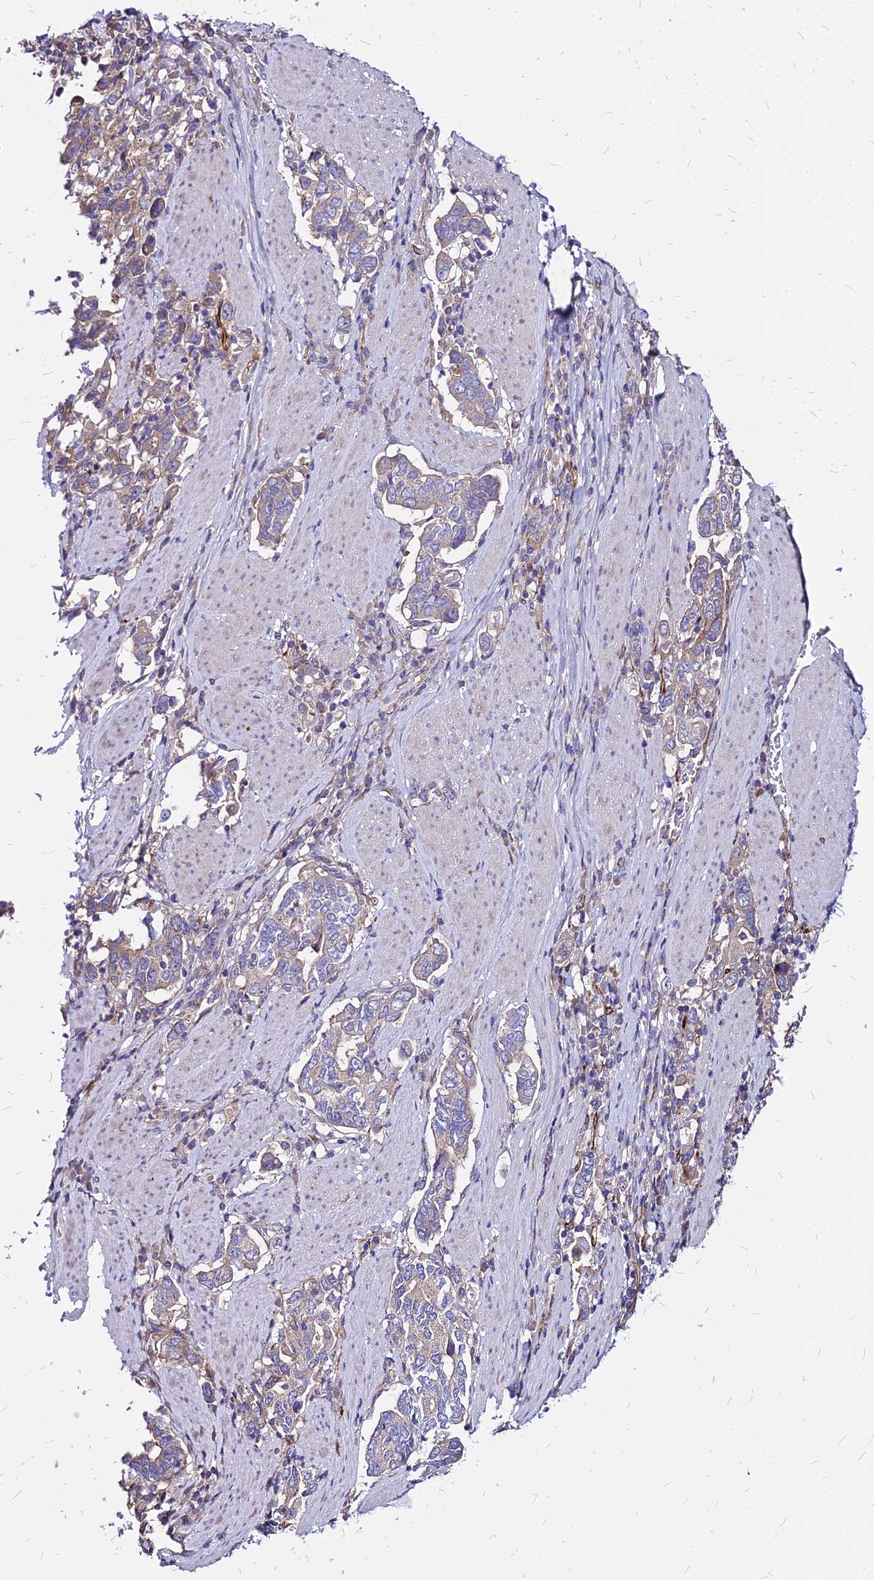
{"staining": {"intensity": "negative", "quantity": "none", "location": "none"}, "tissue": "stomach cancer", "cell_type": "Tumor cells", "image_type": "cancer", "snomed": [{"axis": "morphology", "description": "Adenocarcinoma, NOS"}, {"axis": "topography", "description": "Stomach, upper"}, {"axis": "topography", "description": "Stomach"}], "caption": "The histopathology image reveals no significant positivity in tumor cells of stomach cancer.", "gene": "COMMD10", "patient": {"sex": "male", "age": 62}}